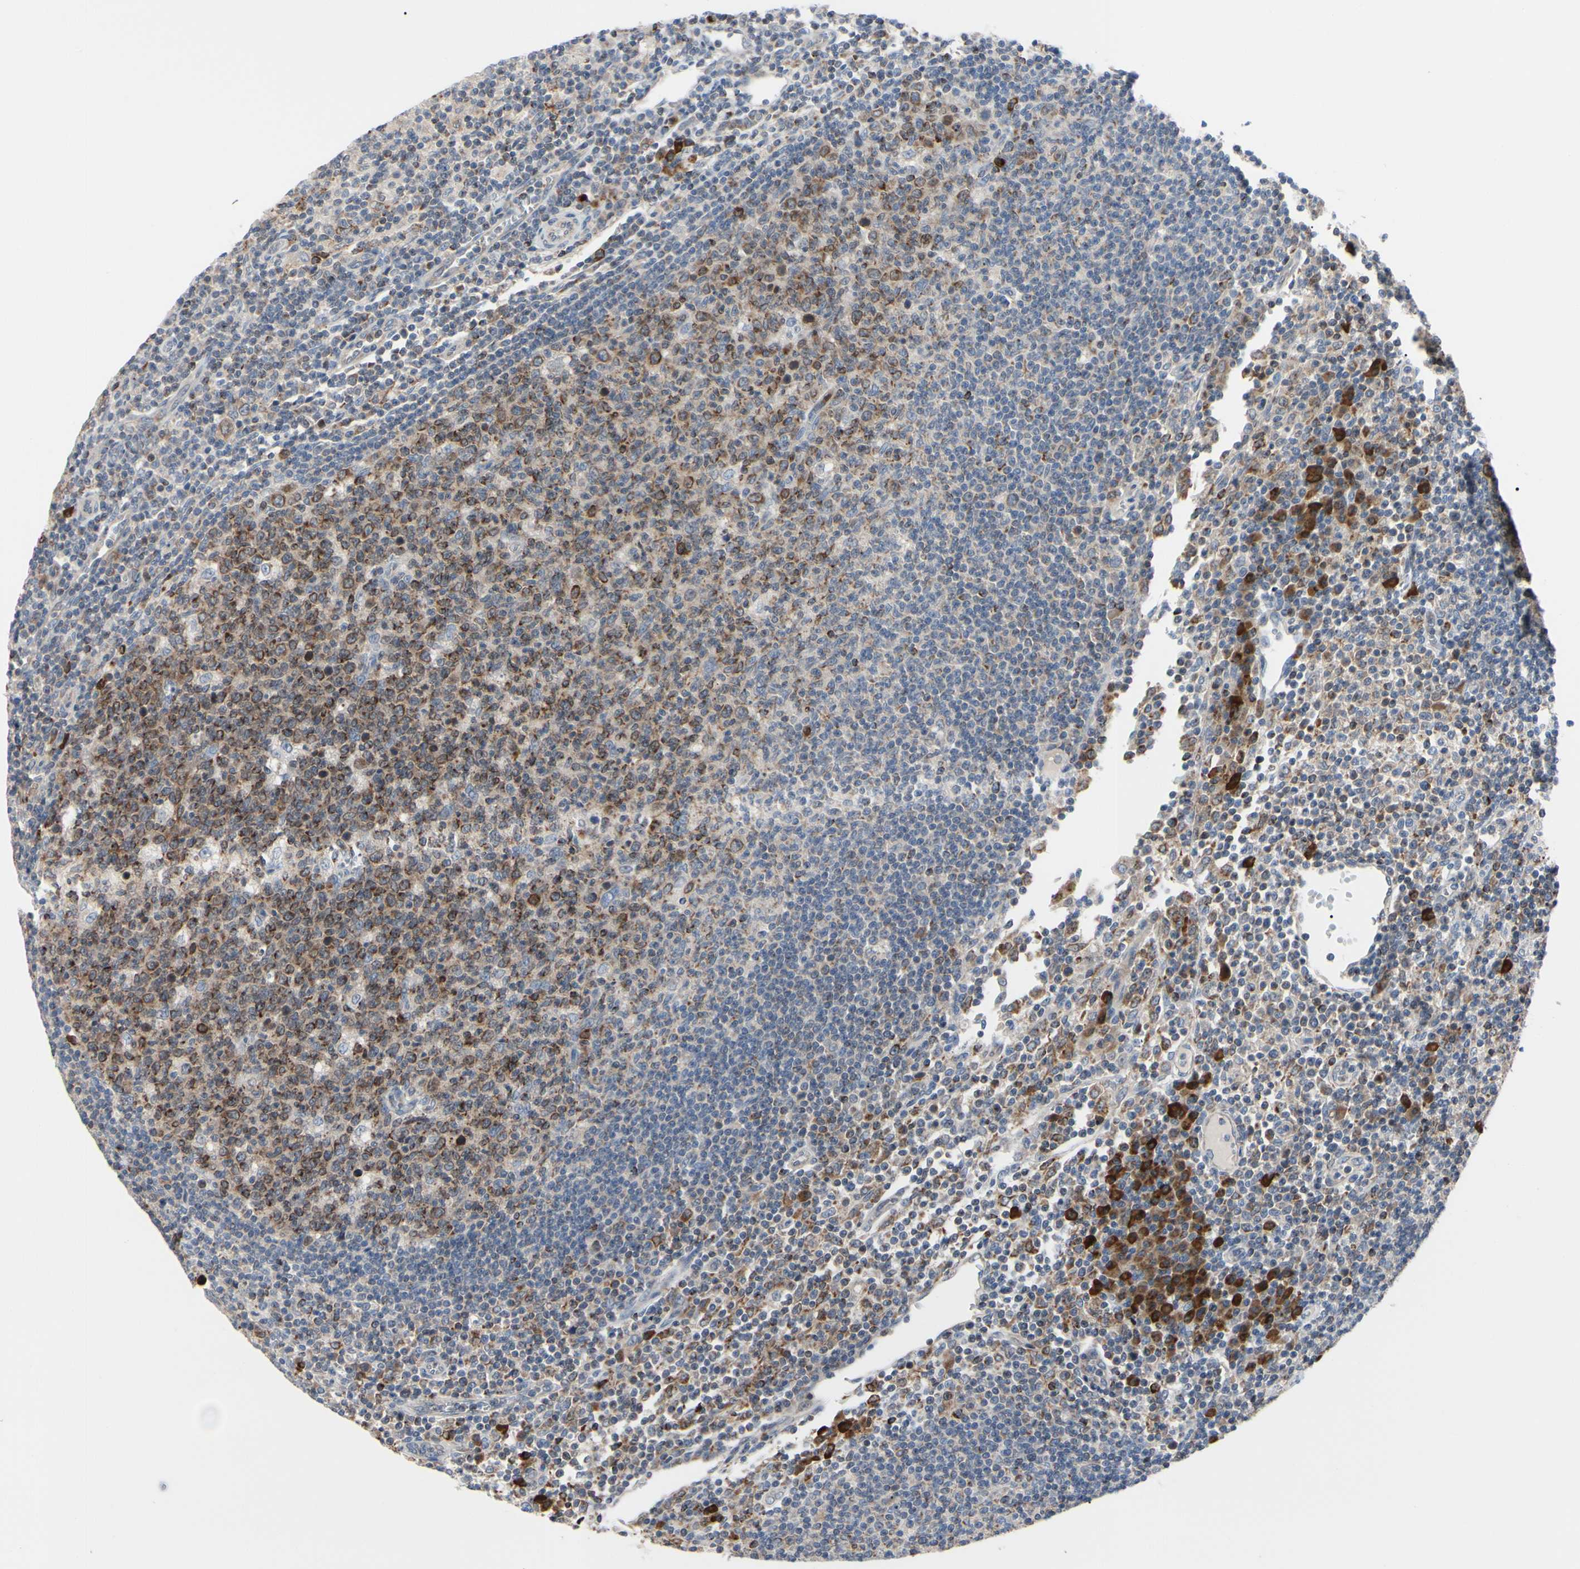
{"staining": {"intensity": "strong", "quantity": ">75%", "location": "cytoplasmic/membranous,nuclear"}, "tissue": "lymph node", "cell_type": "Germinal center cells", "image_type": "normal", "snomed": [{"axis": "morphology", "description": "Normal tissue, NOS"}, {"axis": "morphology", "description": "Inflammation, NOS"}, {"axis": "topography", "description": "Lymph node"}], "caption": "Immunohistochemistry of unremarkable human lymph node shows high levels of strong cytoplasmic/membranous,nuclear expression in approximately >75% of germinal center cells. The protein is shown in brown color, while the nuclei are stained blue.", "gene": "MCL1", "patient": {"sex": "male", "age": 55}}